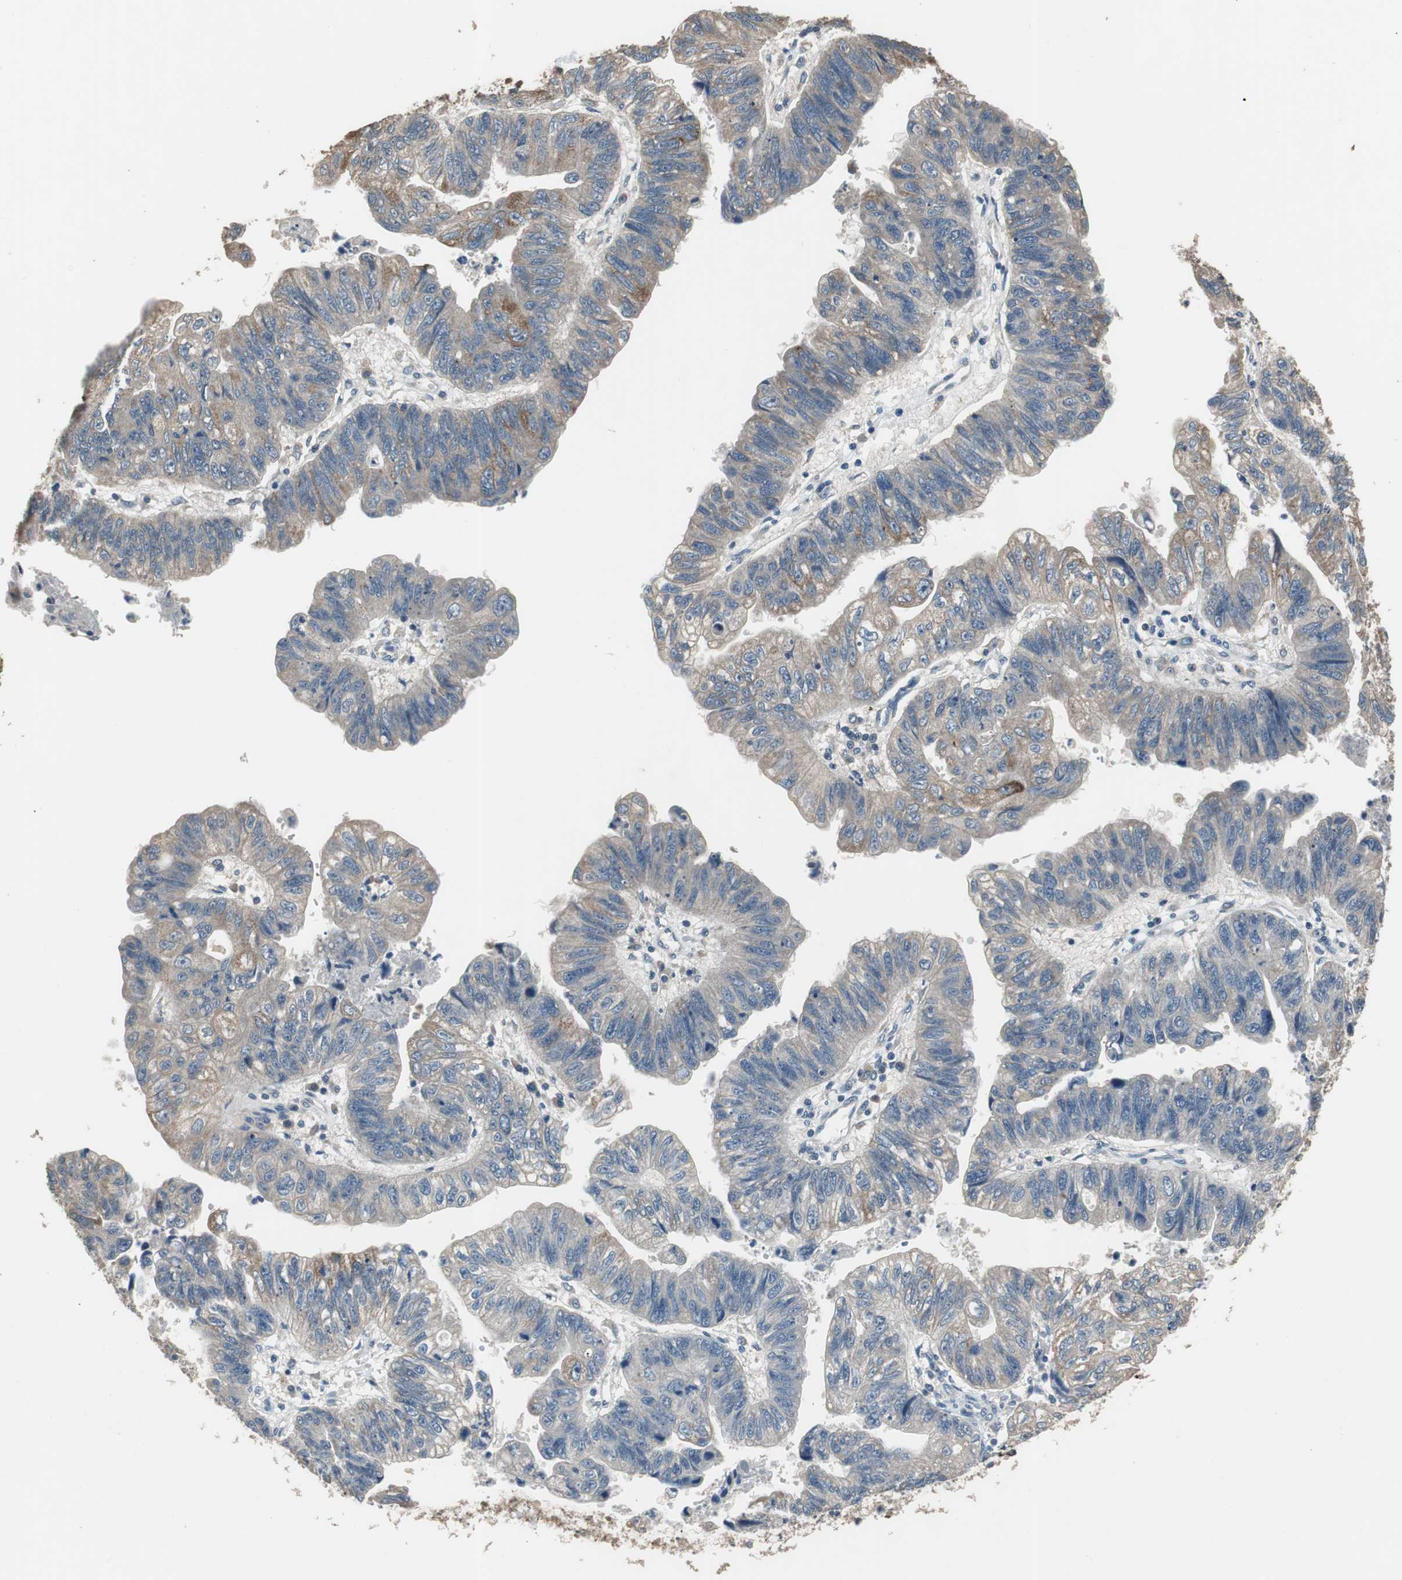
{"staining": {"intensity": "weak", "quantity": "25%-75%", "location": "cytoplasmic/membranous"}, "tissue": "stomach cancer", "cell_type": "Tumor cells", "image_type": "cancer", "snomed": [{"axis": "morphology", "description": "Adenocarcinoma, NOS"}, {"axis": "topography", "description": "Stomach"}], "caption": "Weak cytoplasmic/membranous staining is seen in approximately 25%-75% of tumor cells in stomach cancer (adenocarcinoma).", "gene": "PI4KB", "patient": {"sex": "male", "age": 59}}